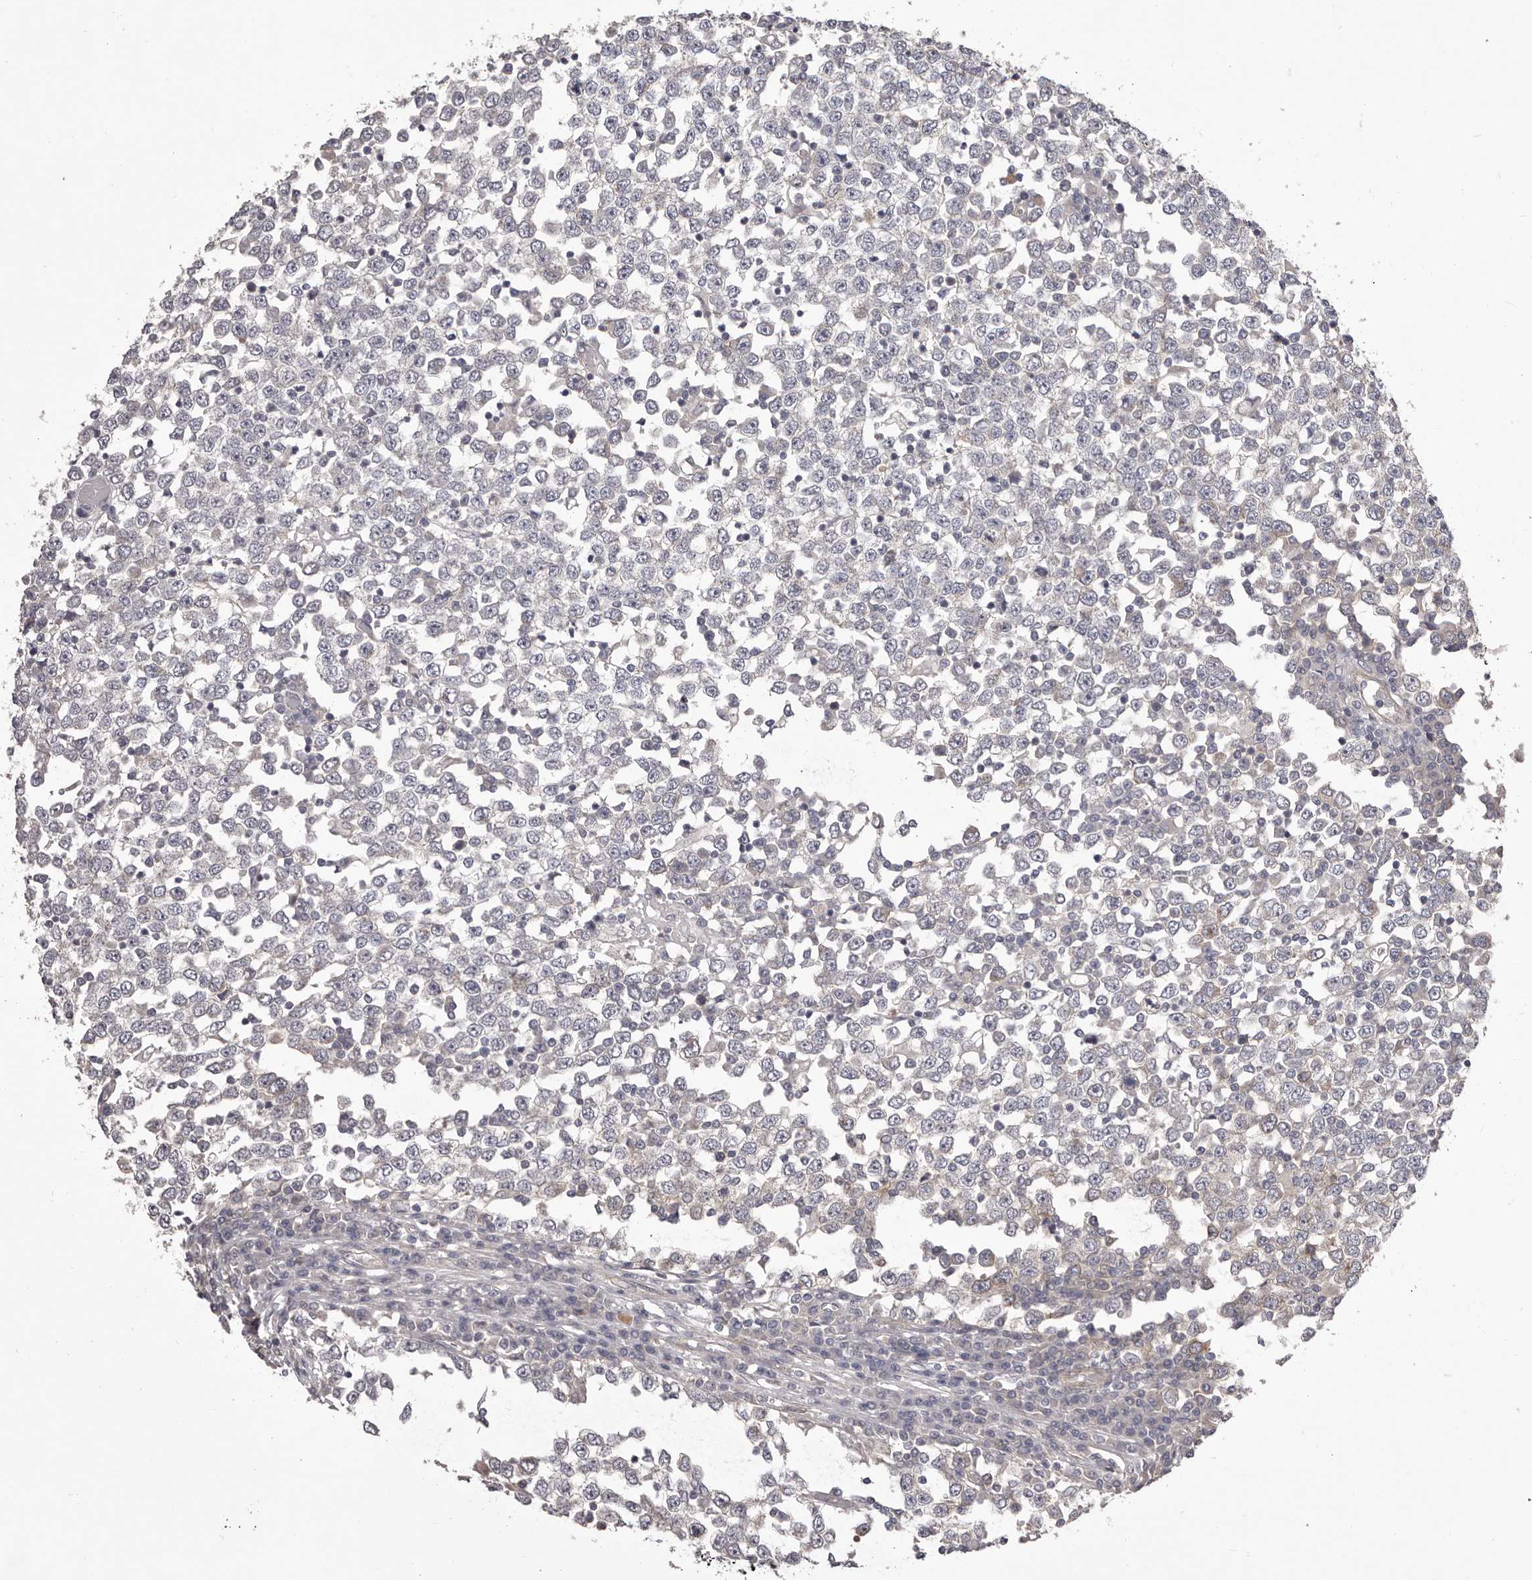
{"staining": {"intensity": "negative", "quantity": "none", "location": "none"}, "tissue": "testis cancer", "cell_type": "Tumor cells", "image_type": "cancer", "snomed": [{"axis": "morphology", "description": "Seminoma, NOS"}, {"axis": "topography", "description": "Testis"}], "caption": "This is an immunohistochemistry image of human testis cancer (seminoma). There is no expression in tumor cells.", "gene": "PNRC1", "patient": {"sex": "male", "age": 65}}